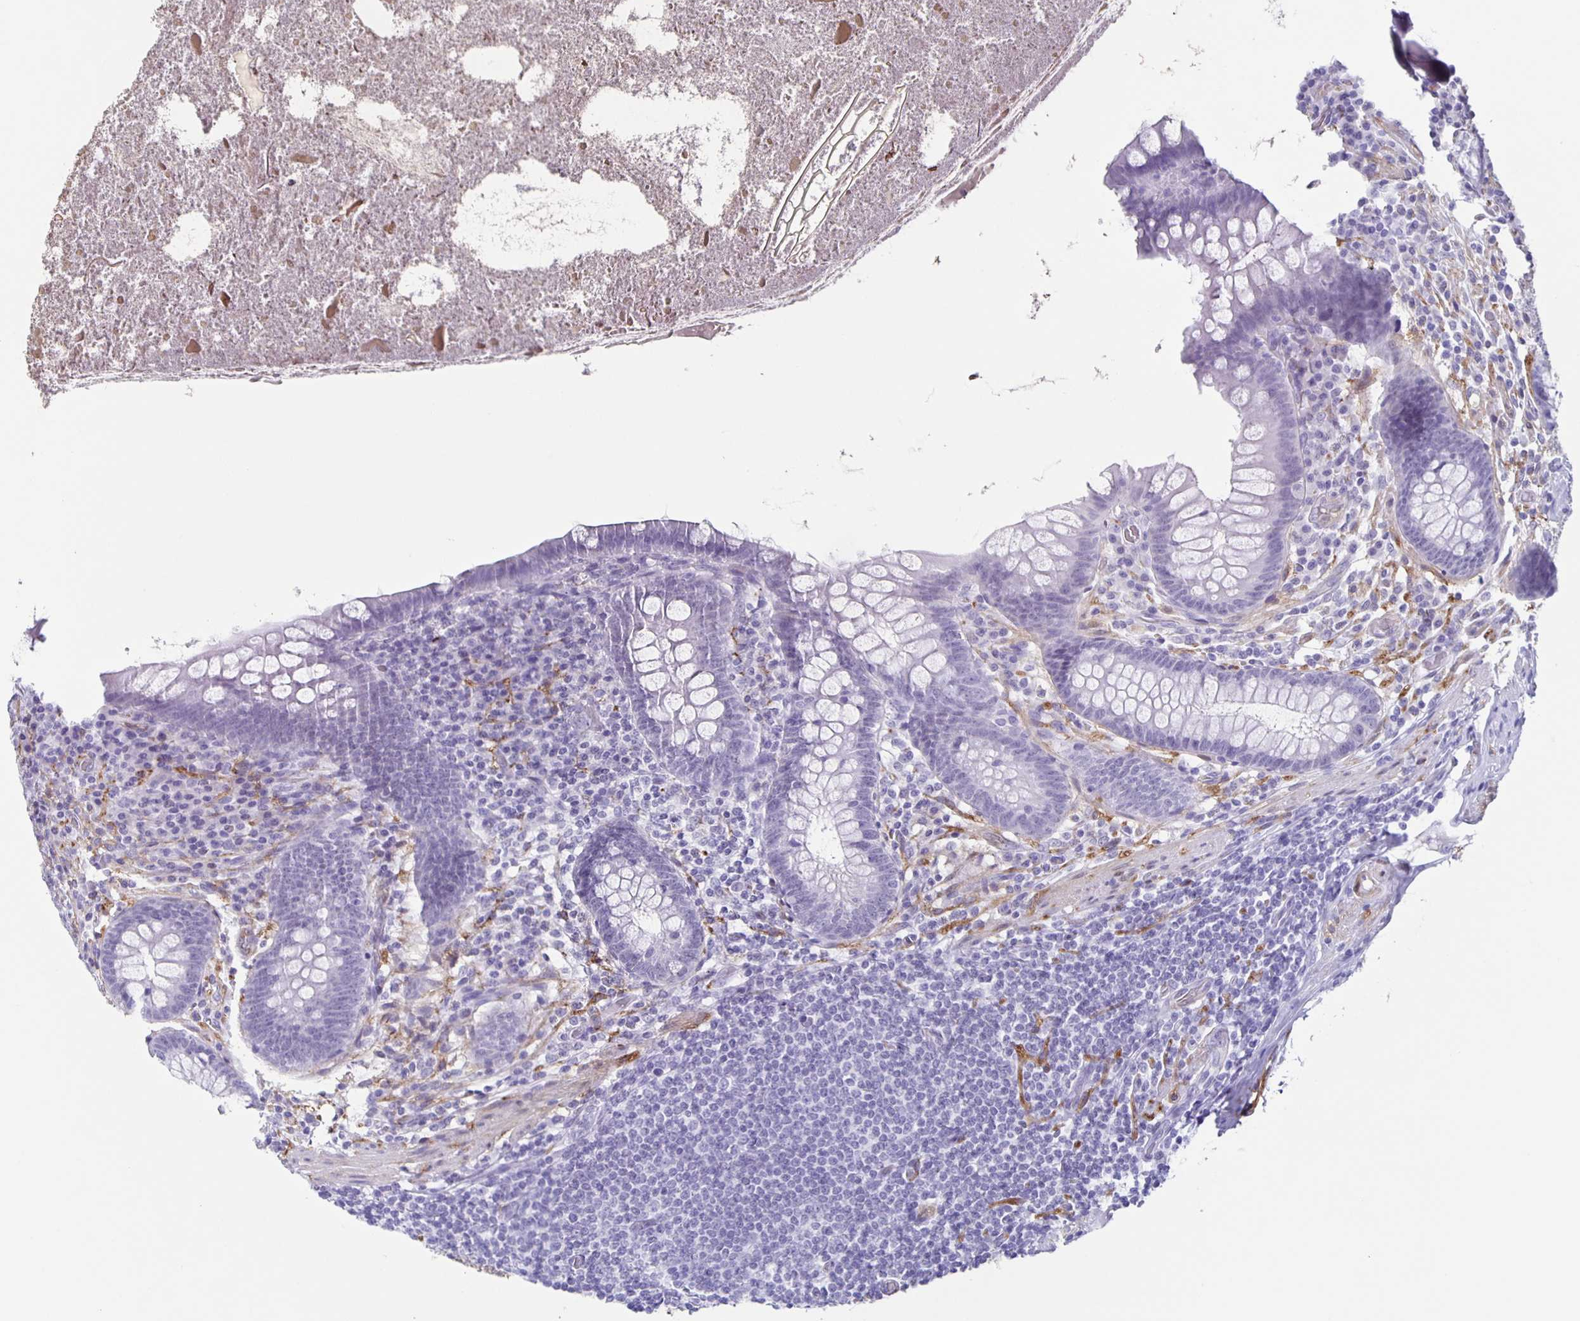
{"staining": {"intensity": "negative", "quantity": "none", "location": "none"}, "tissue": "appendix", "cell_type": "Glandular cells", "image_type": "normal", "snomed": [{"axis": "morphology", "description": "Normal tissue, NOS"}, {"axis": "topography", "description": "Appendix"}], "caption": "IHC photomicrograph of unremarkable appendix: human appendix stained with DAB reveals no significant protein positivity in glandular cells.", "gene": "TPPP", "patient": {"sex": "male", "age": 71}}